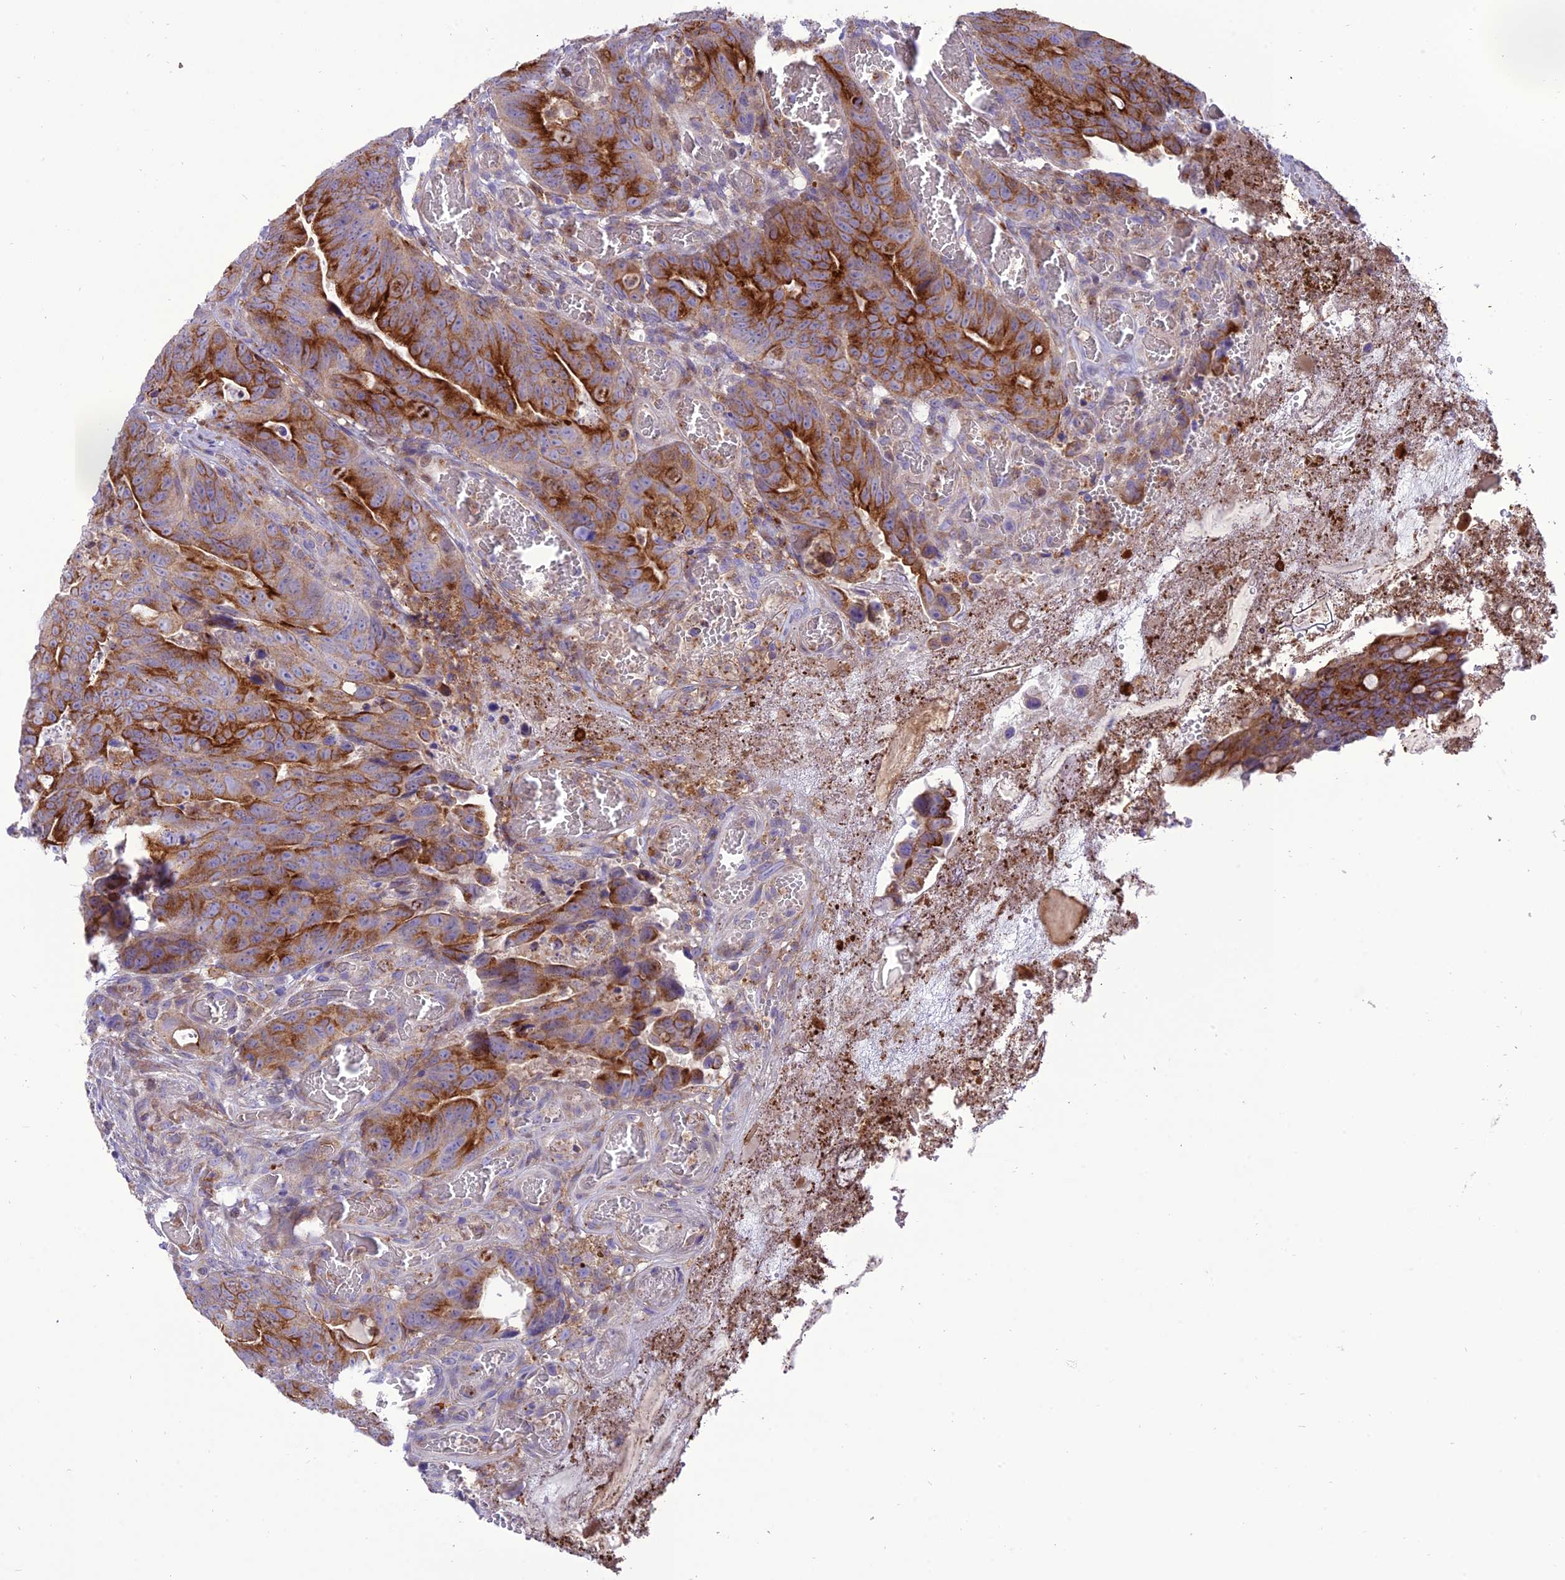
{"staining": {"intensity": "strong", "quantity": ">75%", "location": "cytoplasmic/membranous"}, "tissue": "colorectal cancer", "cell_type": "Tumor cells", "image_type": "cancer", "snomed": [{"axis": "morphology", "description": "Adenocarcinoma, NOS"}, {"axis": "topography", "description": "Colon"}], "caption": "Adenocarcinoma (colorectal) stained with DAB (3,3'-diaminobenzidine) immunohistochemistry (IHC) shows high levels of strong cytoplasmic/membranous staining in approximately >75% of tumor cells.", "gene": "JMY", "patient": {"sex": "female", "age": 82}}